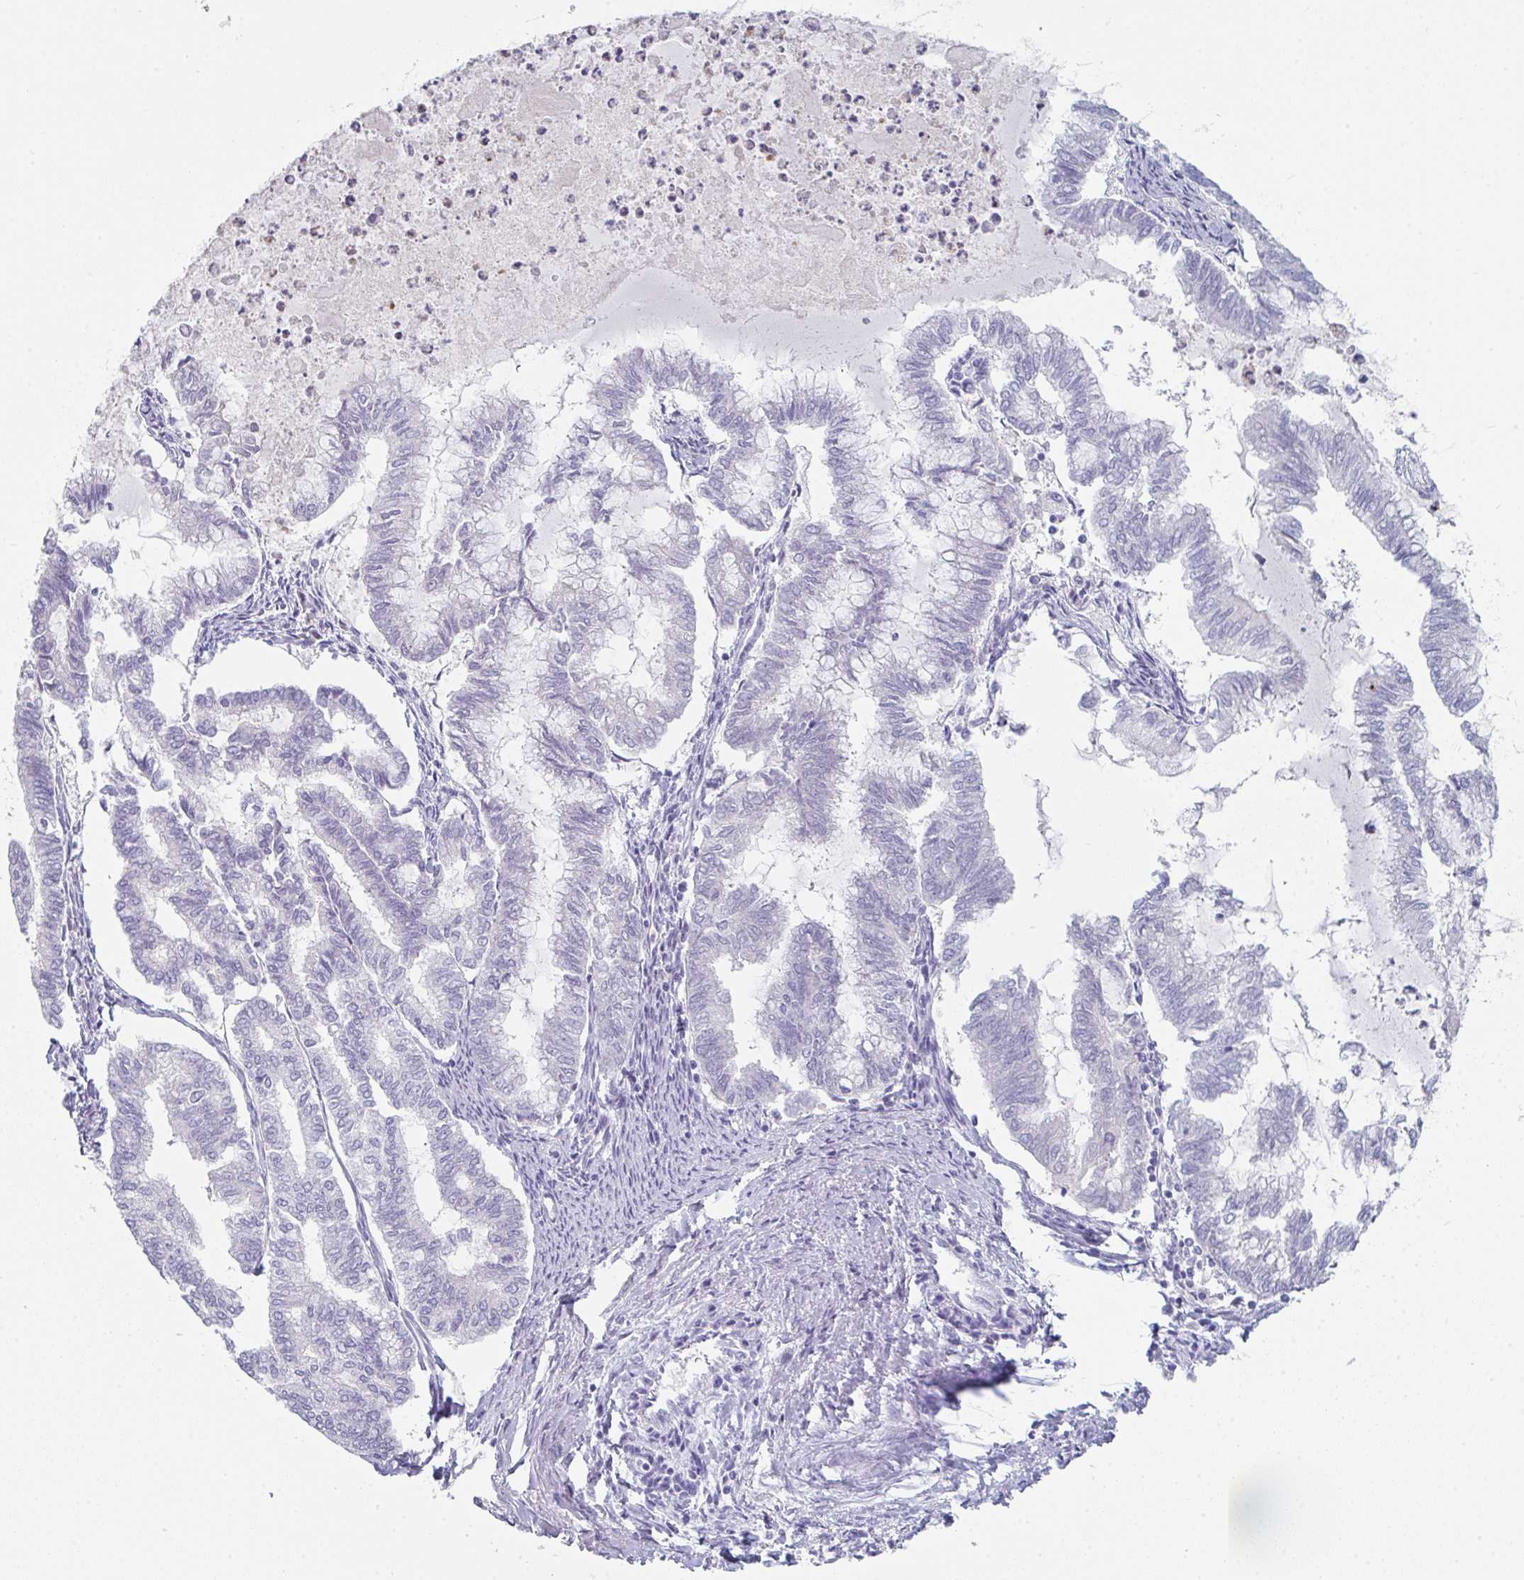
{"staining": {"intensity": "negative", "quantity": "none", "location": "none"}, "tissue": "endometrial cancer", "cell_type": "Tumor cells", "image_type": "cancer", "snomed": [{"axis": "morphology", "description": "Adenocarcinoma, NOS"}, {"axis": "topography", "description": "Endometrium"}], "caption": "Immunohistochemical staining of human endometrial cancer (adenocarcinoma) demonstrates no significant expression in tumor cells.", "gene": "RUBCN", "patient": {"sex": "female", "age": 79}}